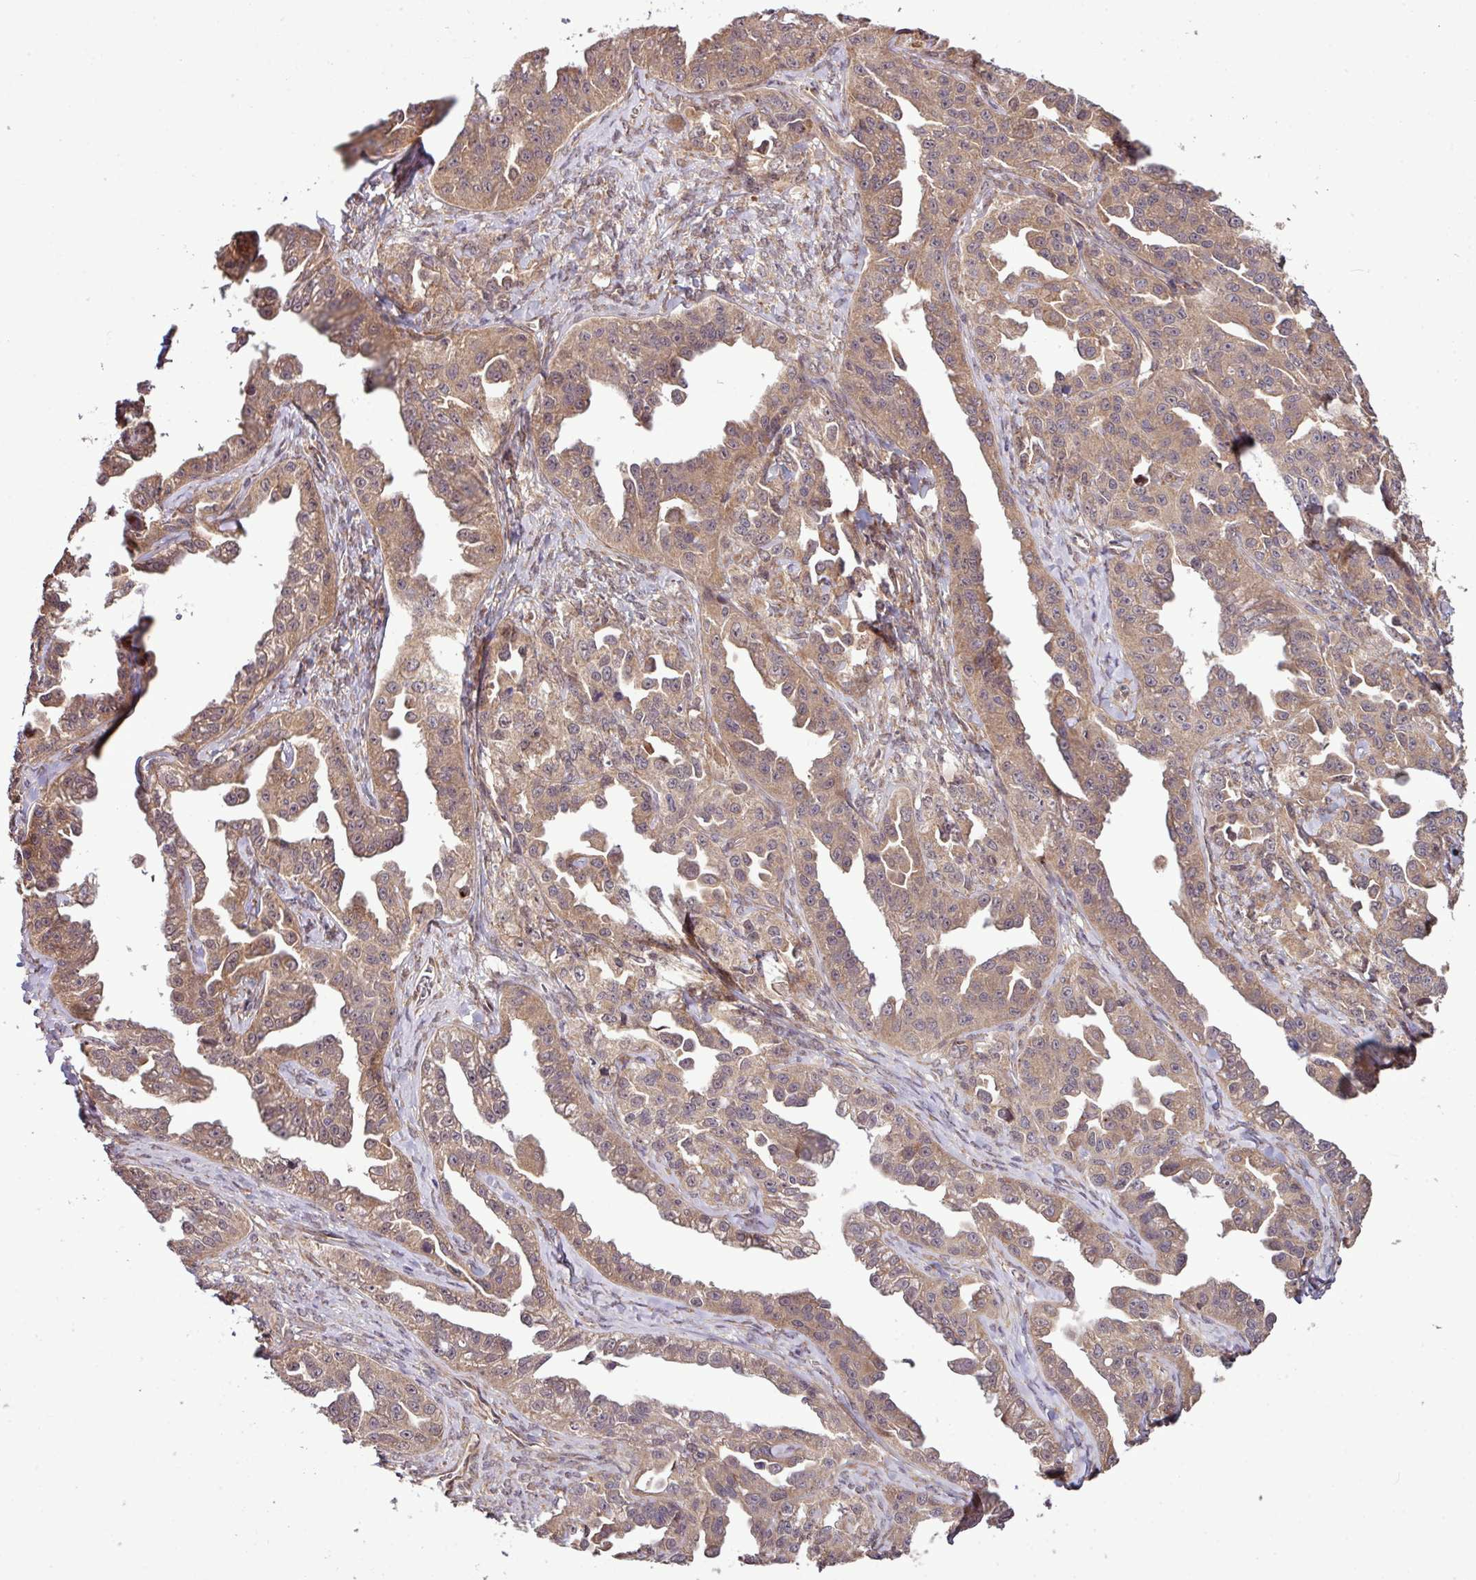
{"staining": {"intensity": "moderate", "quantity": ">75%", "location": "cytoplasmic/membranous"}, "tissue": "ovarian cancer", "cell_type": "Tumor cells", "image_type": "cancer", "snomed": [{"axis": "morphology", "description": "Cystadenocarcinoma, serous, NOS"}, {"axis": "topography", "description": "Ovary"}], "caption": "This image displays serous cystadenocarcinoma (ovarian) stained with immunohistochemistry to label a protein in brown. The cytoplasmic/membranous of tumor cells show moderate positivity for the protein. Nuclei are counter-stained blue.", "gene": "XIAP", "patient": {"sex": "female", "age": 75}}